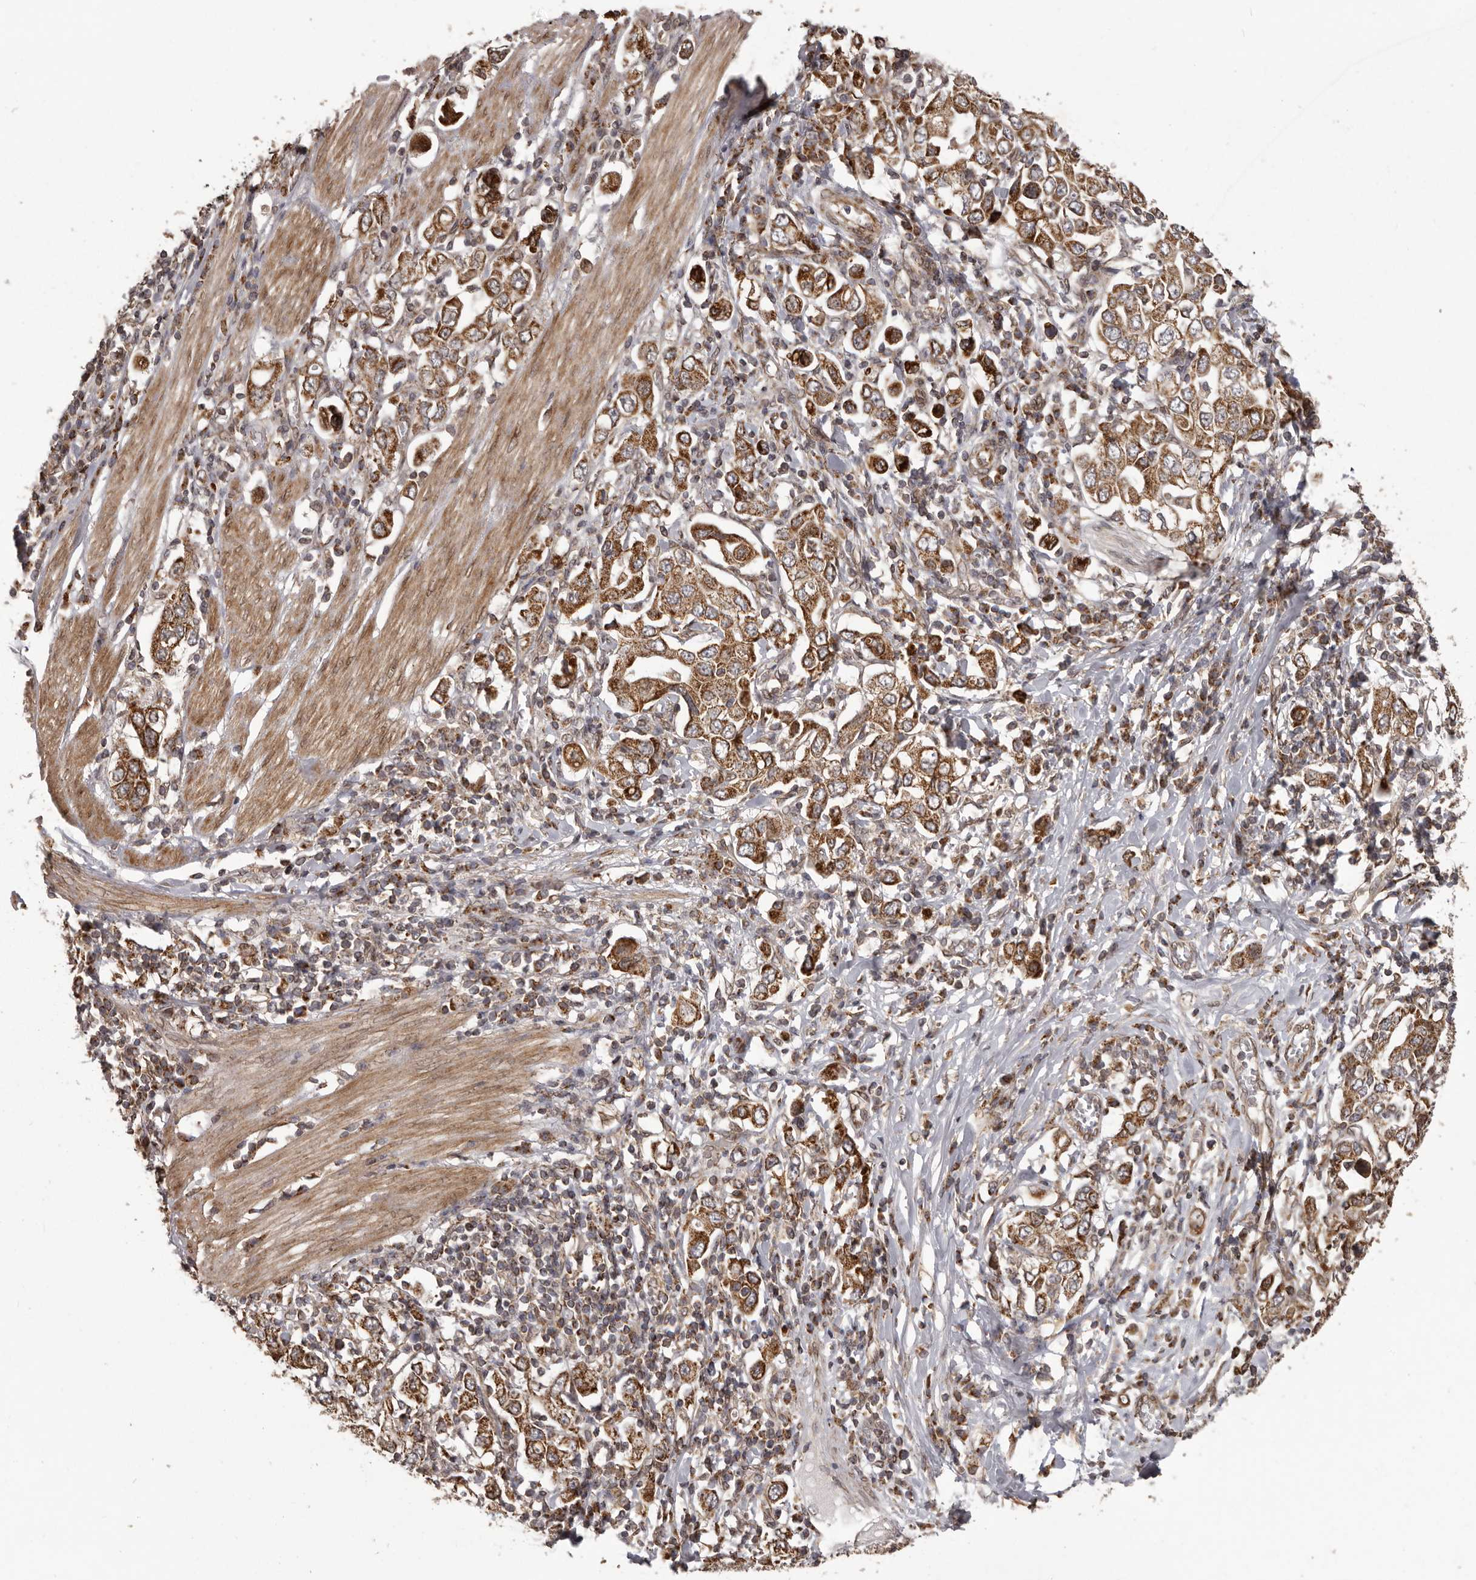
{"staining": {"intensity": "strong", "quantity": ">75%", "location": "cytoplasmic/membranous"}, "tissue": "stomach cancer", "cell_type": "Tumor cells", "image_type": "cancer", "snomed": [{"axis": "morphology", "description": "Adenocarcinoma, NOS"}, {"axis": "topography", "description": "Stomach, upper"}], "caption": "Stomach cancer (adenocarcinoma) was stained to show a protein in brown. There is high levels of strong cytoplasmic/membranous expression in approximately >75% of tumor cells. (DAB (3,3'-diaminobenzidine) IHC, brown staining for protein, blue staining for nuclei).", "gene": "CHRM2", "patient": {"sex": "male", "age": 62}}